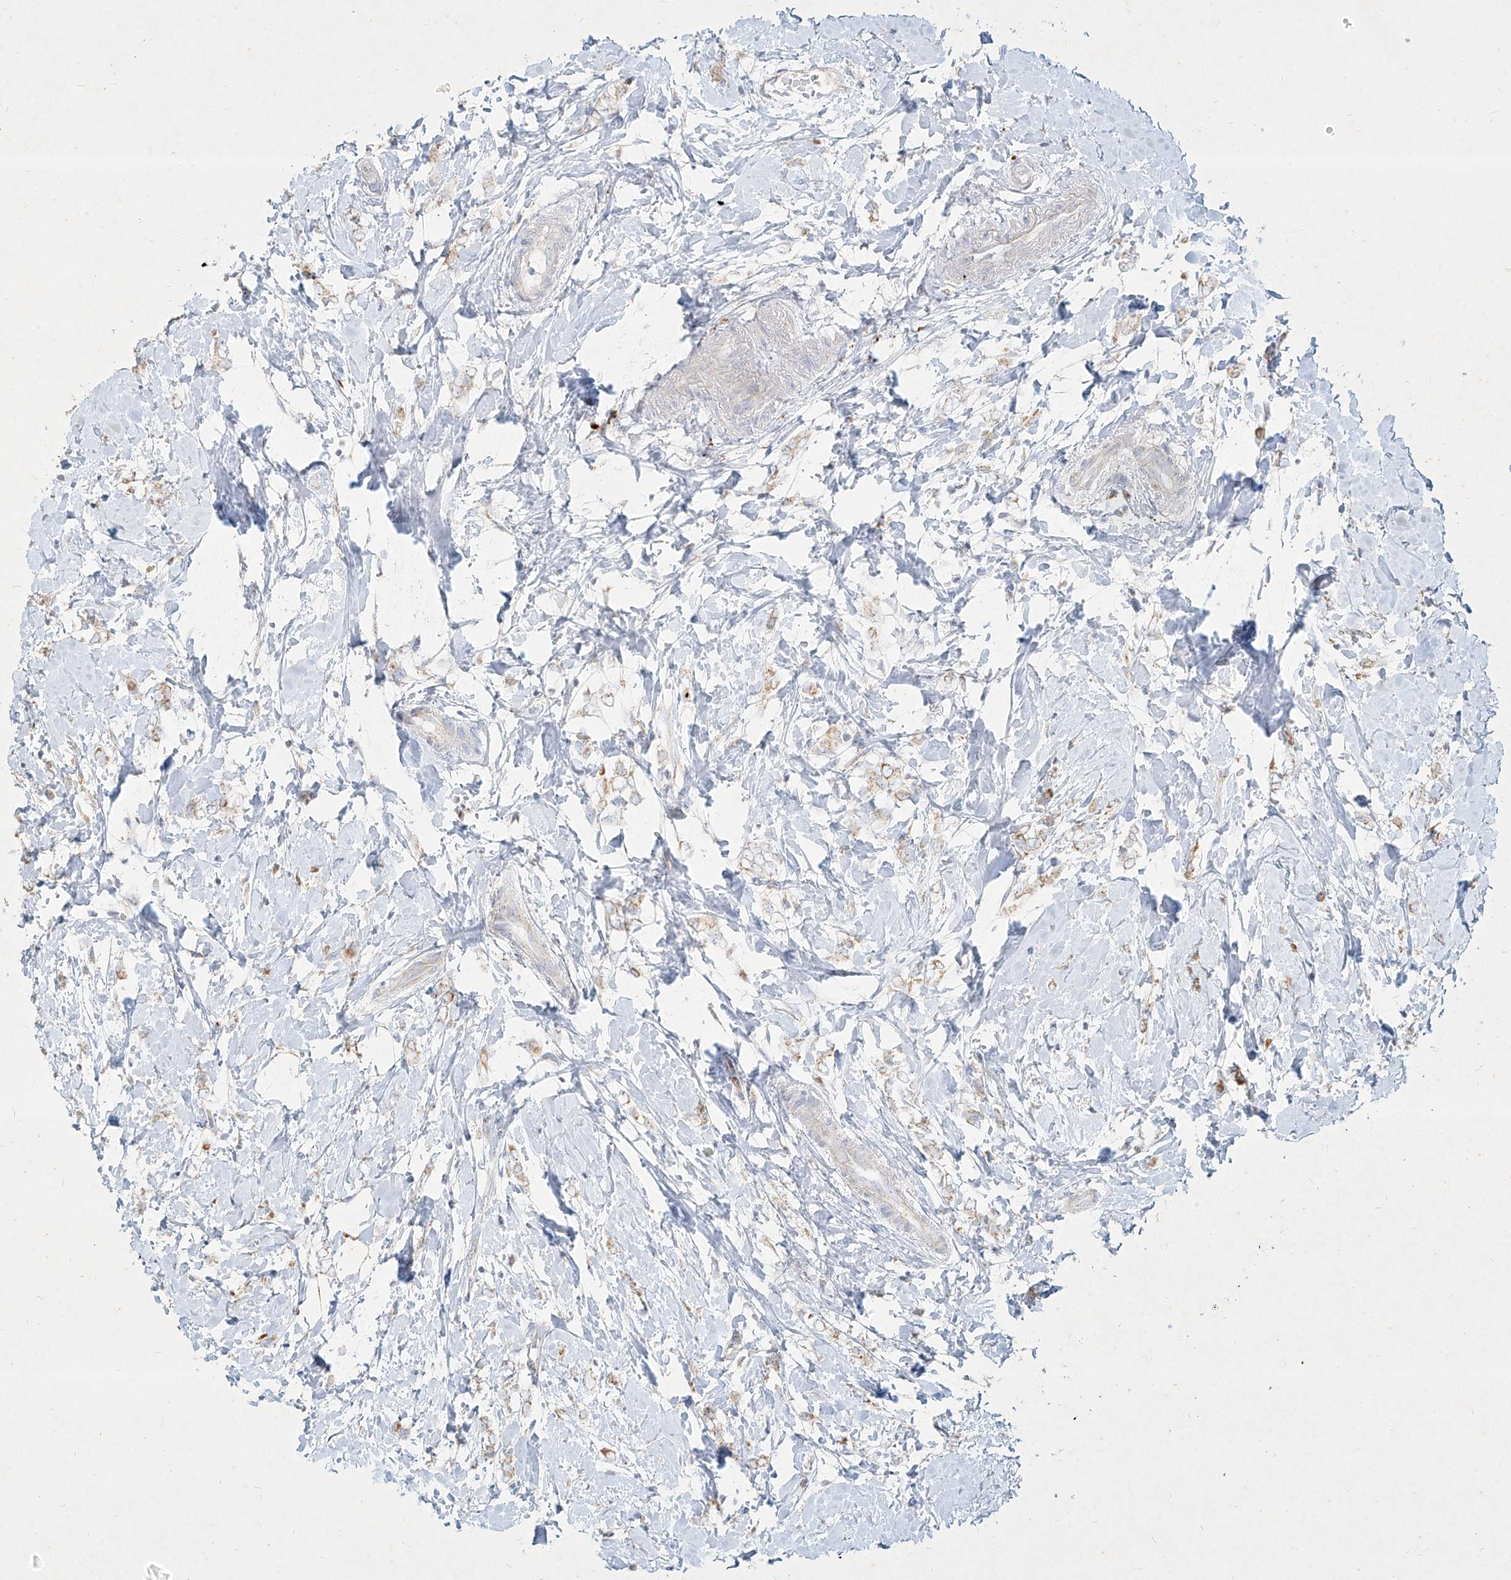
{"staining": {"intensity": "weak", "quantity": "25%-75%", "location": "cytoplasmic/membranous"}, "tissue": "breast cancer", "cell_type": "Tumor cells", "image_type": "cancer", "snomed": [{"axis": "morphology", "description": "Normal tissue, NOS"}, {"axis": "morphology", "description": "Lobular carcinoma"}, {"axis": "topography", "description": "Breast"}], "caption": "IHC of breast cancer demonstrates low levels of weak cytoplasmic/membranous expression in about 25%-75% of tumor cells. (brown staining indicates protein expression, while blue staining denotes nuclei).", "gene": "MTX2", "patient": {"sex": "female", "age": 47}}